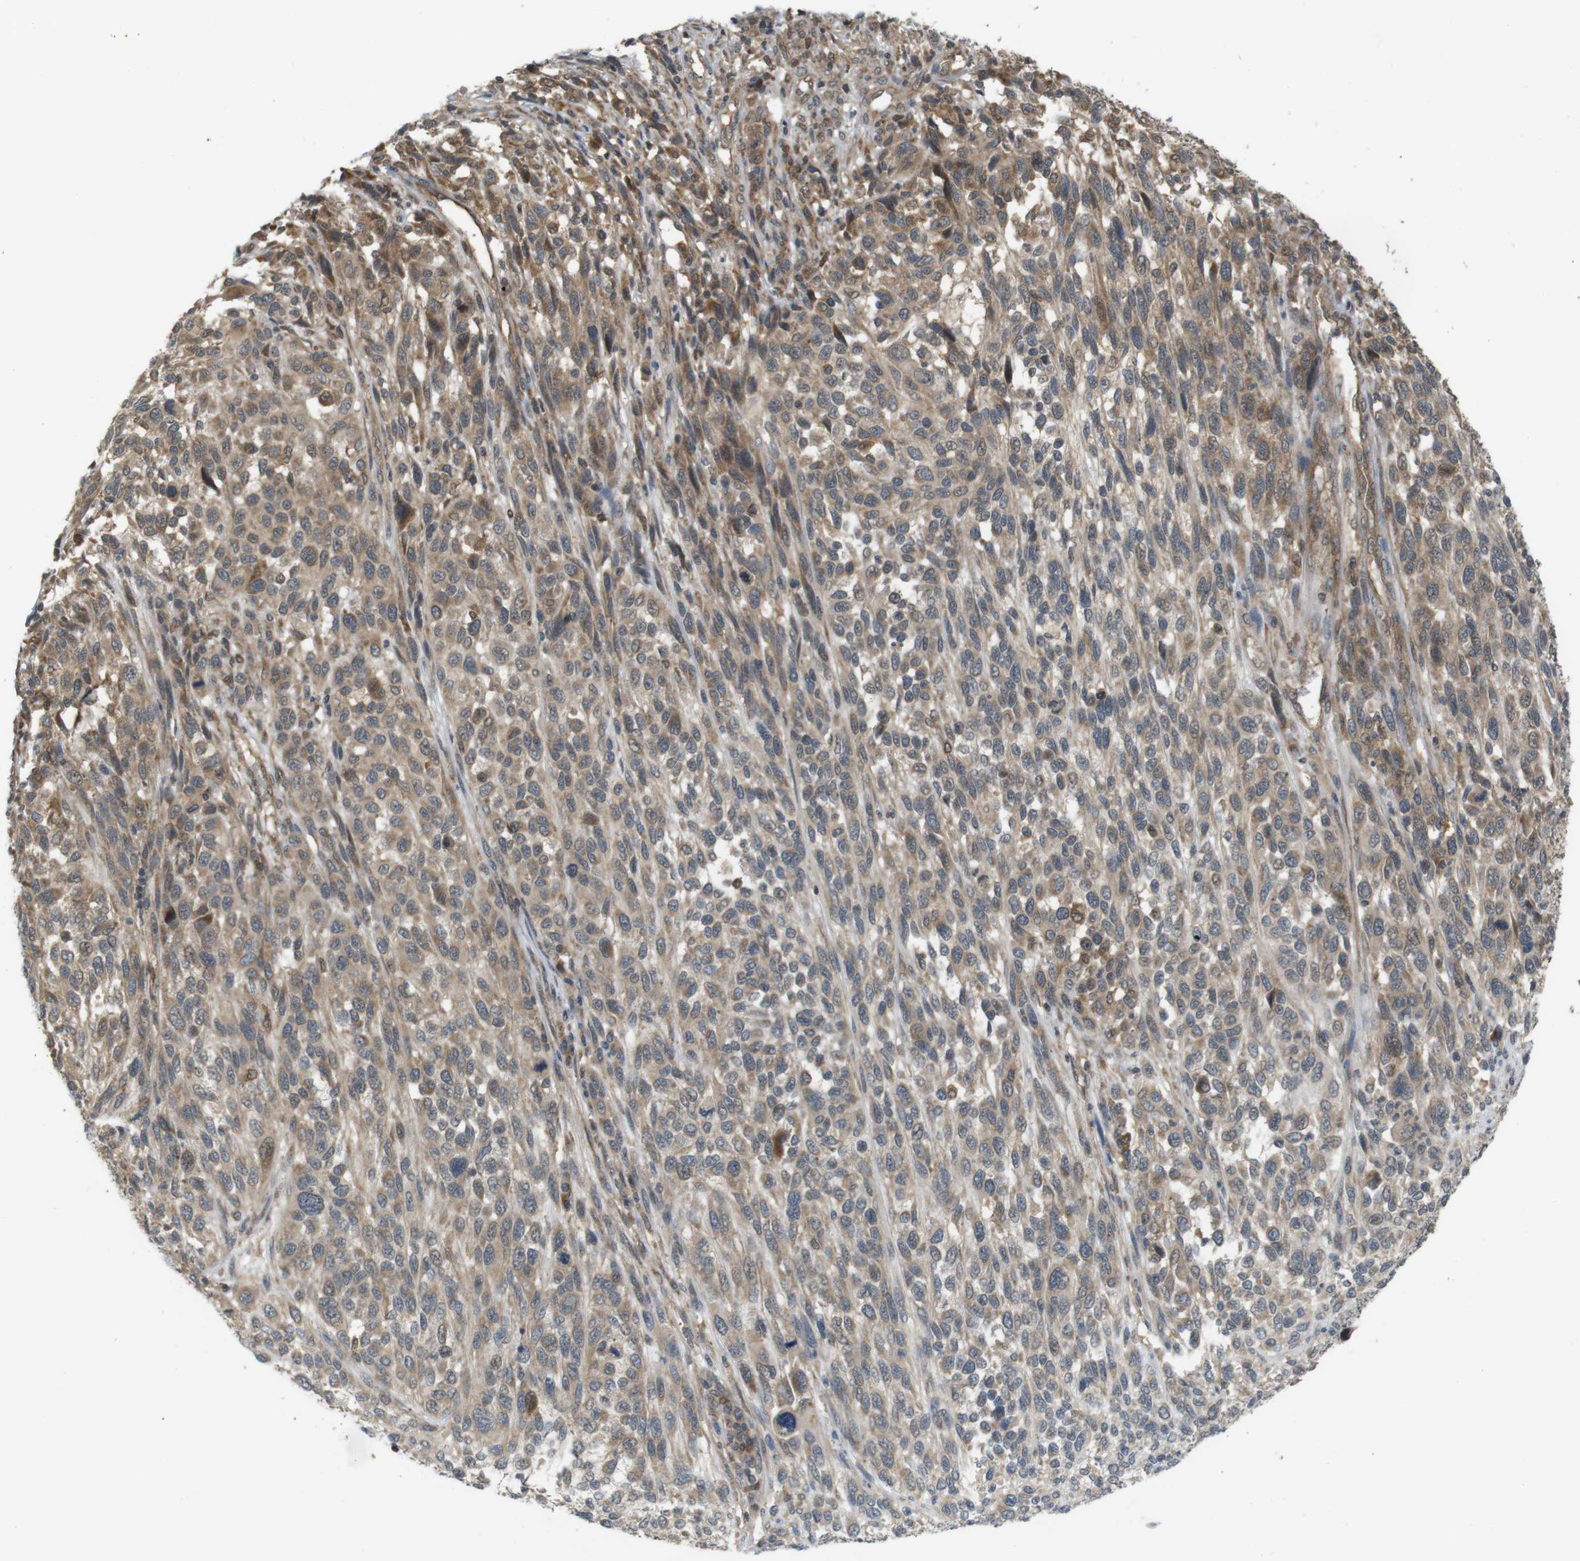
{"staining": {"intensity": "moderate", "quantity": ">75%", "location": "cytoplasmic/membranous"}, "tissue": "melanoma", "cell_type": "Tumor cells", "image_type": "cancer", "snomed": [{"axis": "morphology", "description": "Malignant melanoma, Metastatic site"}, {"axis": "topography", "description": "Lymph node"}], "caption": "Immunohistochemical staining of malignant melanoma (metastatic site) exhibits moderate cytoplasmic/membranous protein expression in about >75% of tumor cells.", "gene": "RNF130", "patient": {"sex": "male", "age": 61}}